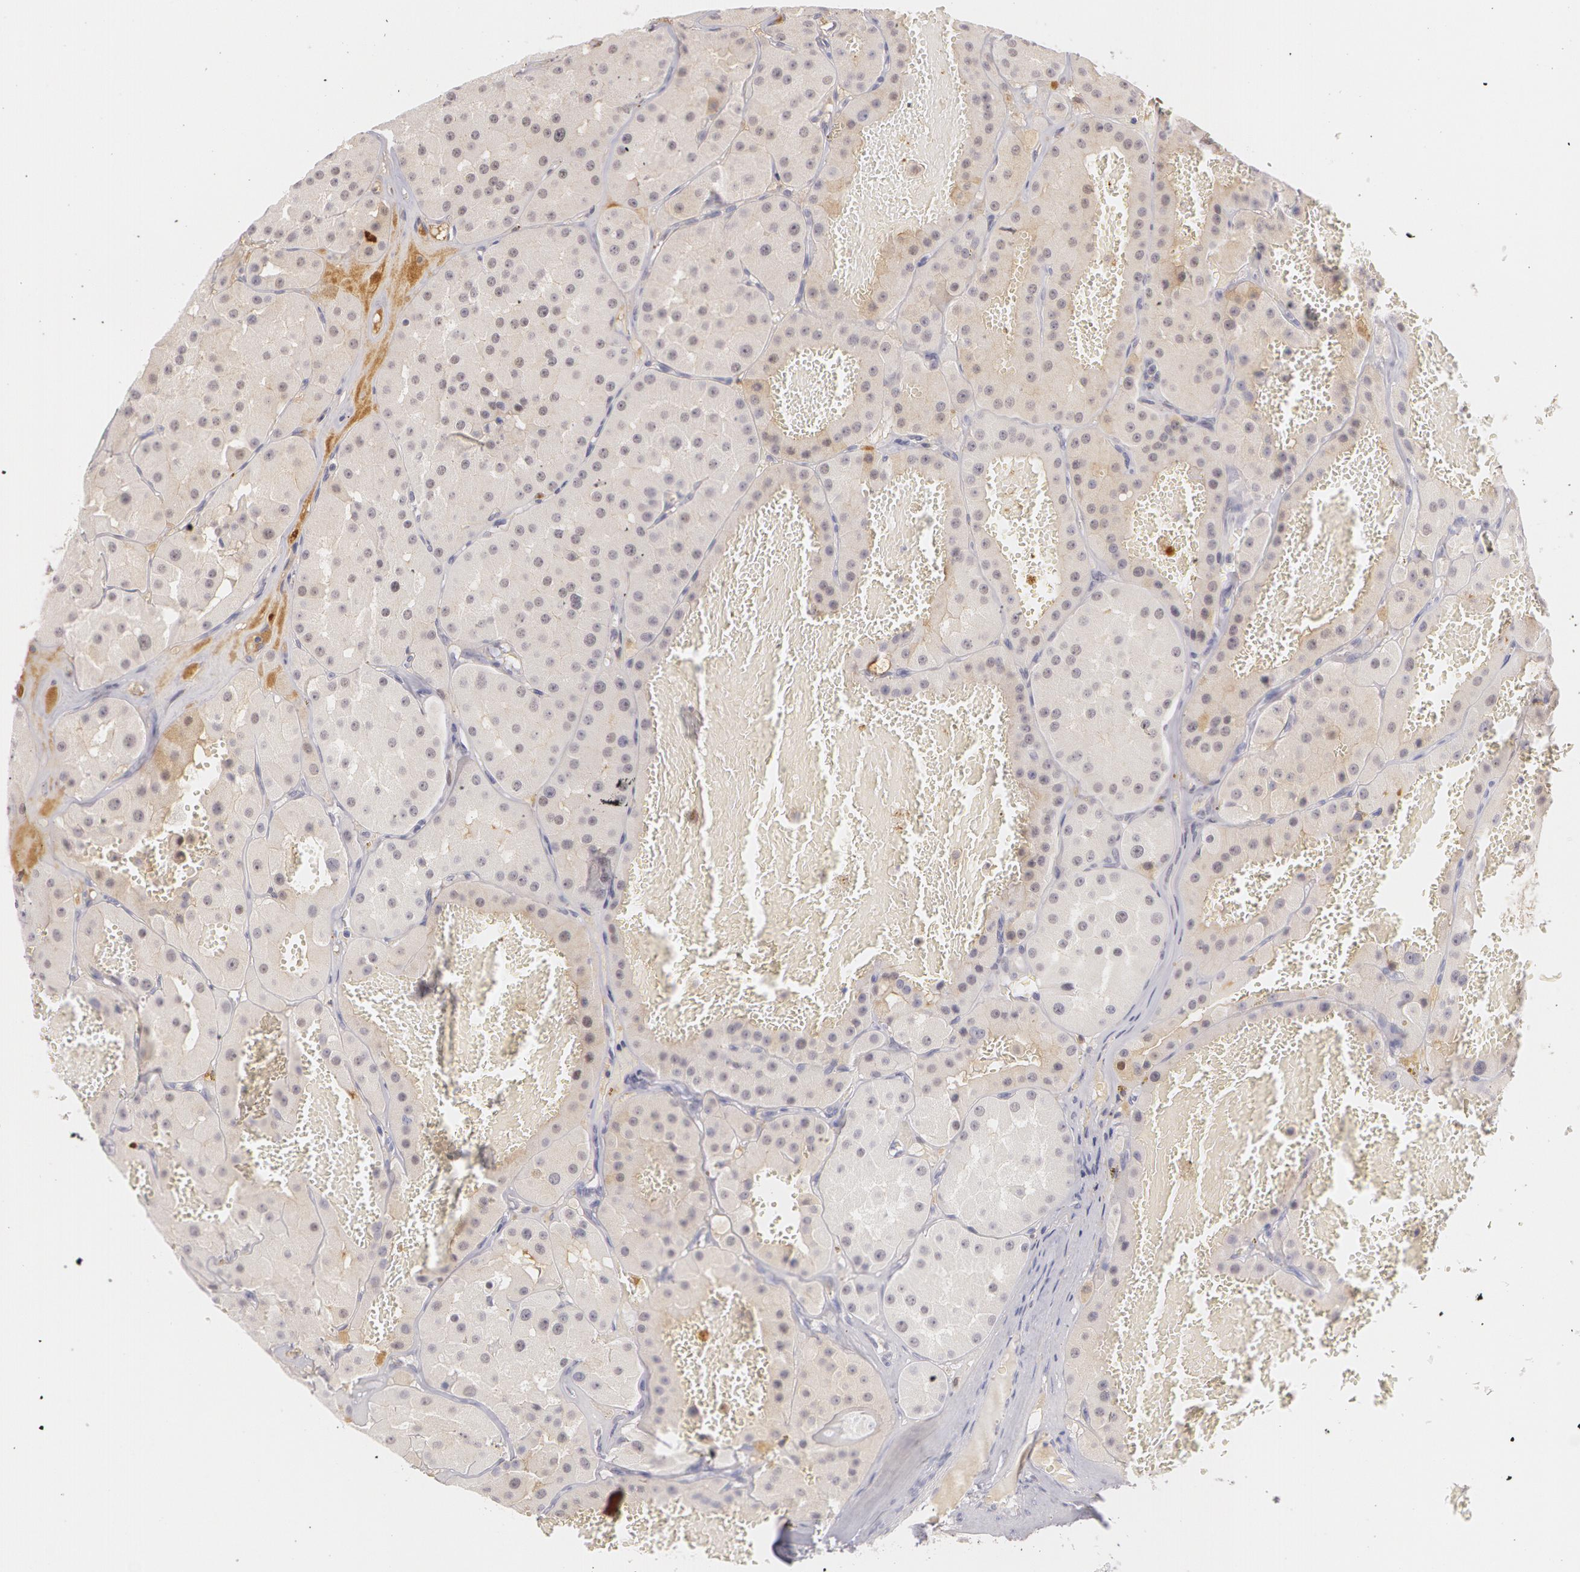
{"staining": {"intensity": "negative", "quantity": "none", "location": "none"}, "tissue": "renal cancer", "cell_type": "Tumor cells", "image_type": "cancer", "snomed": [{"axis": "morphology", "description": "Adenocarcinoma, uncertain malignant potential"}, {"axis": "topography", "description": "Kidney"}], "caption": "This is an immunohistochemistry (IHC) photomicrograph of human renal adenocarcinoma,  uncertain malignant potential. There is no positivity in tumor cells.", "gene": "LBP", "patient": {"sex": "male", "age": 63}}